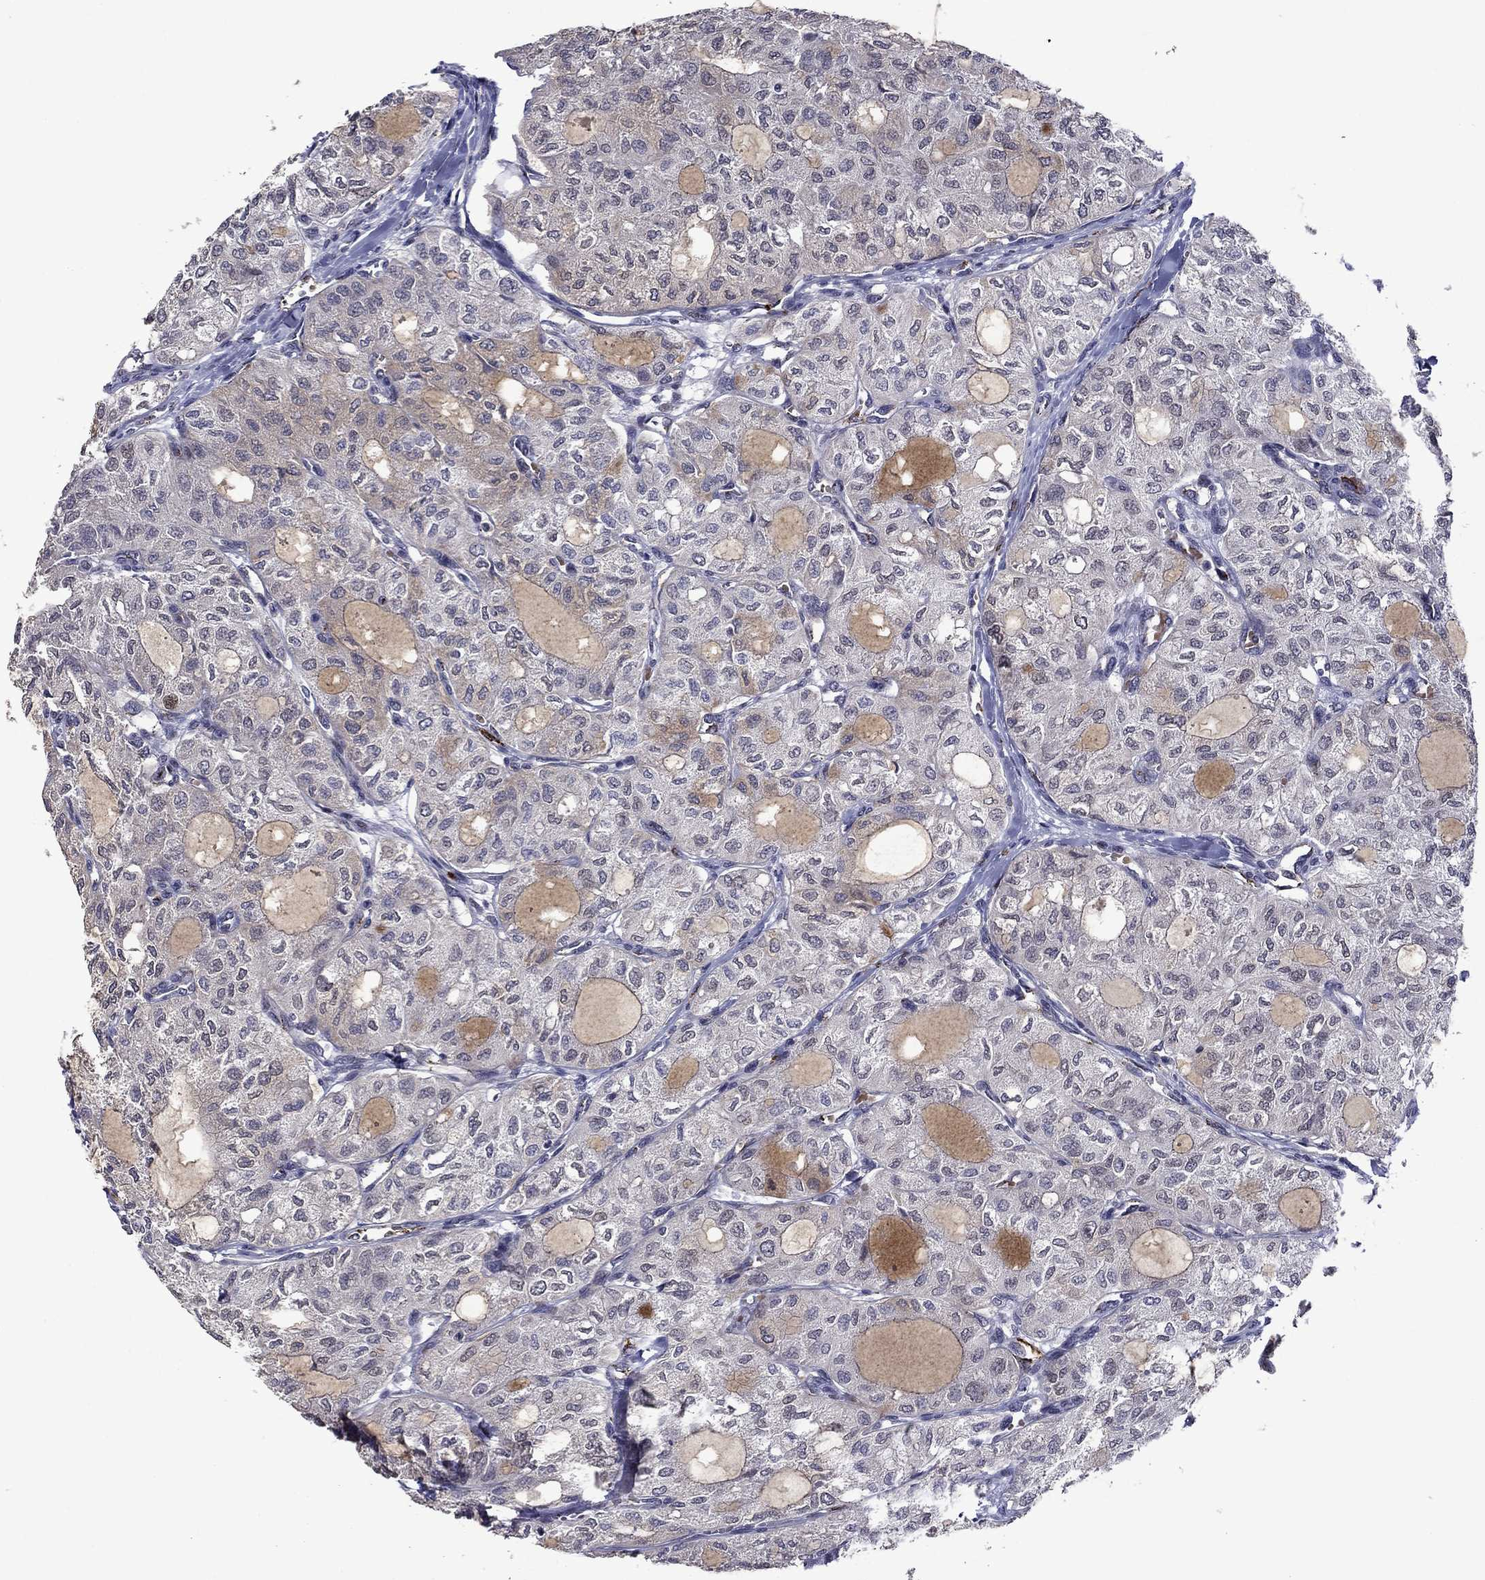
{"staining": {"intensity": "negative", "quantity": "none", "location": "none"}, "tissue": "thyroid cancer", "cell_type": "Tumor cells", "image_type": "cancer", "snomed": [{"axis": "morphology", "description": "Follicular adenoma carcinoma, NOS"}, {"axis": "topography", "description": "Thyroid gland"}], "caption": "Tumor cells show no significant protein positivity in follicular adenoma carcinoma (thyroid).", "gene": "SLITRK1", "patient": {"sex": "male", "age": 75}}